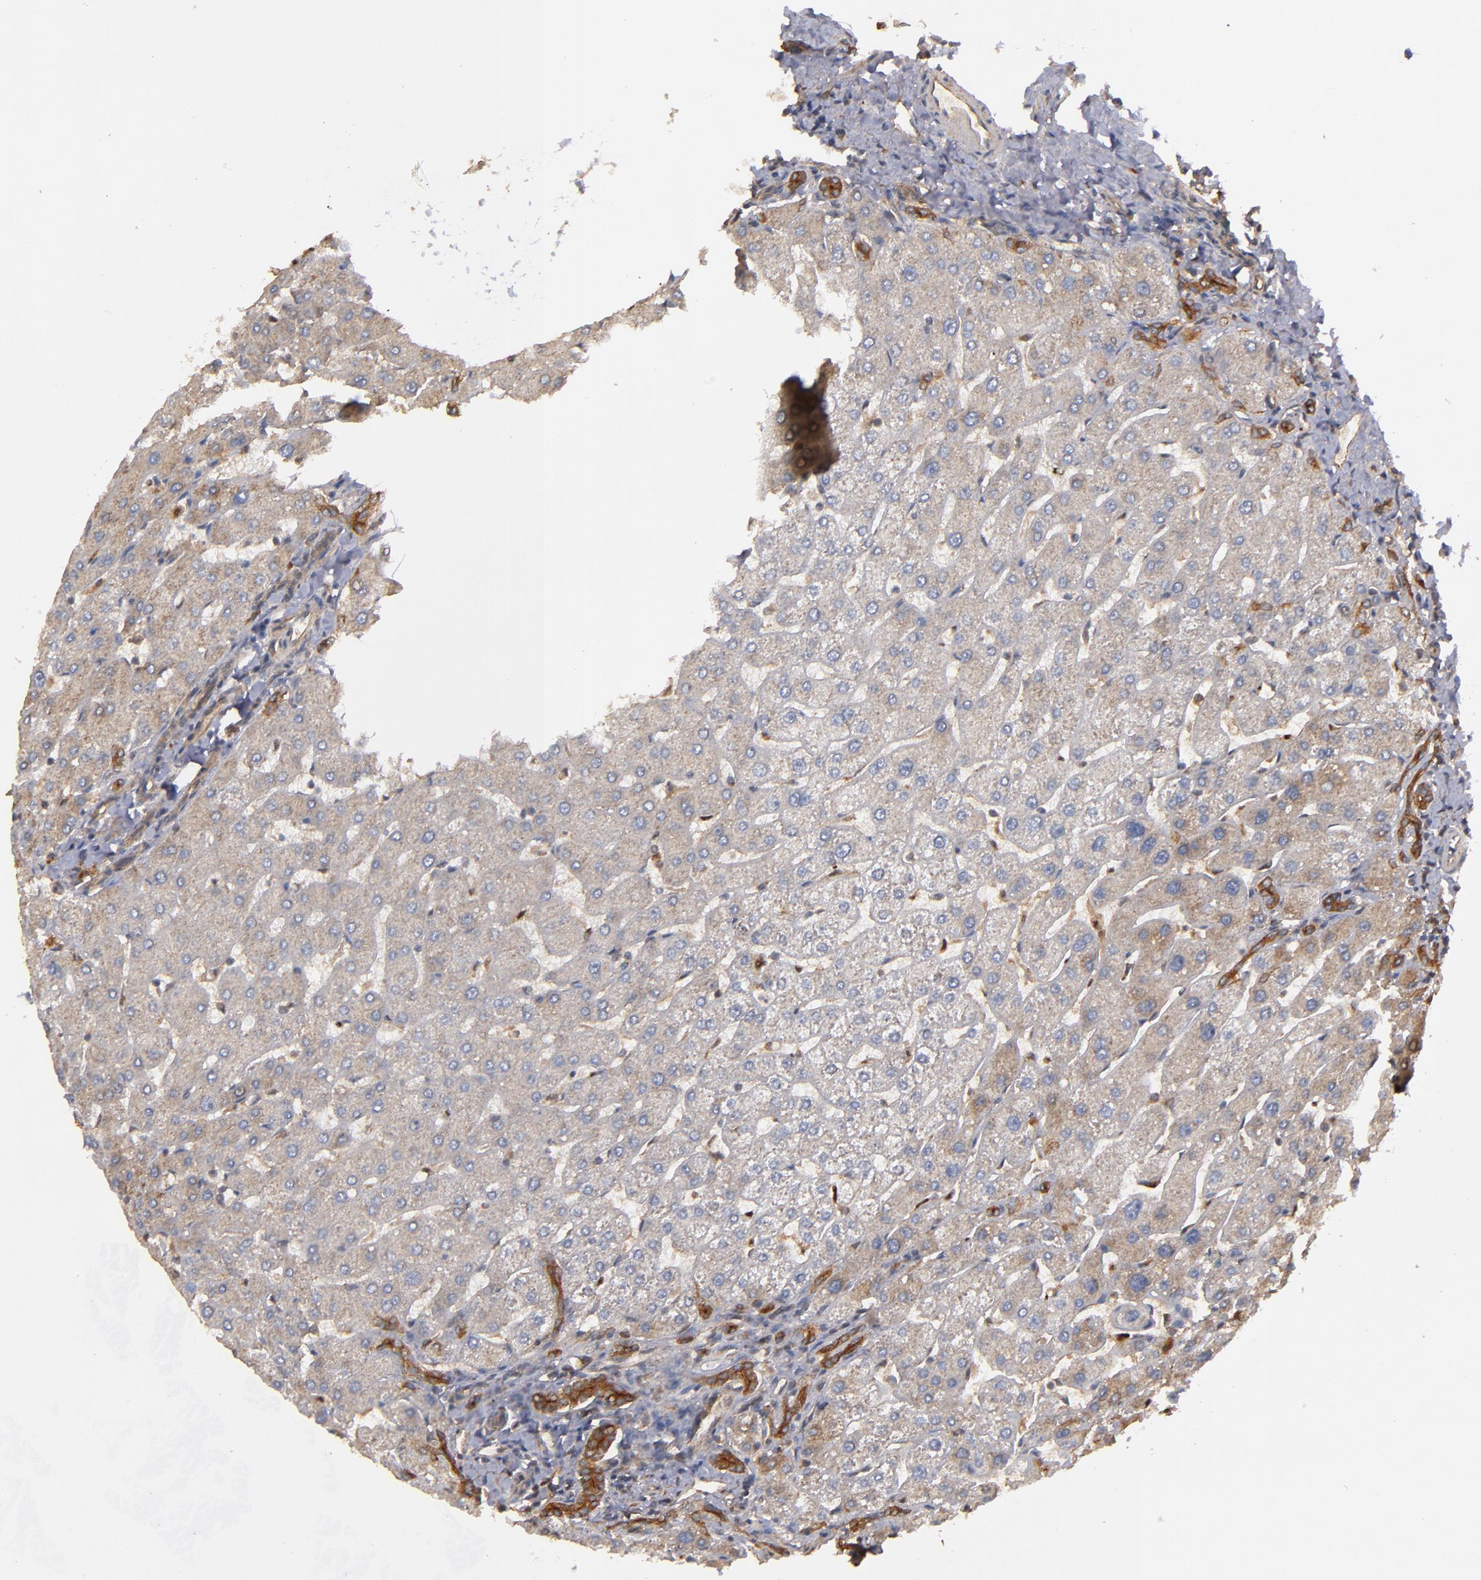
{"staining": {"intensity": "strong", "quantity": ">75%", "location": "cytoplasmic/membranous"}, "tissue": "liver", "cell_type": "Cholangiocytes", "image_type": "normal", "snomed": [{"axis": "morphology", "description": "Normal tissue, NOS"}, {"axis": "topography", "description": "Liver"}], "caption": "A brown stain shows strong cytoplasmic/membranous positivity of a protein in cholangiocytes of unremarkable liver. (DAB = brown stain, brightfield microscopy at high magnification).", "gene": "BDKRB1", "patient": {"sex": "male", "age": 67}}